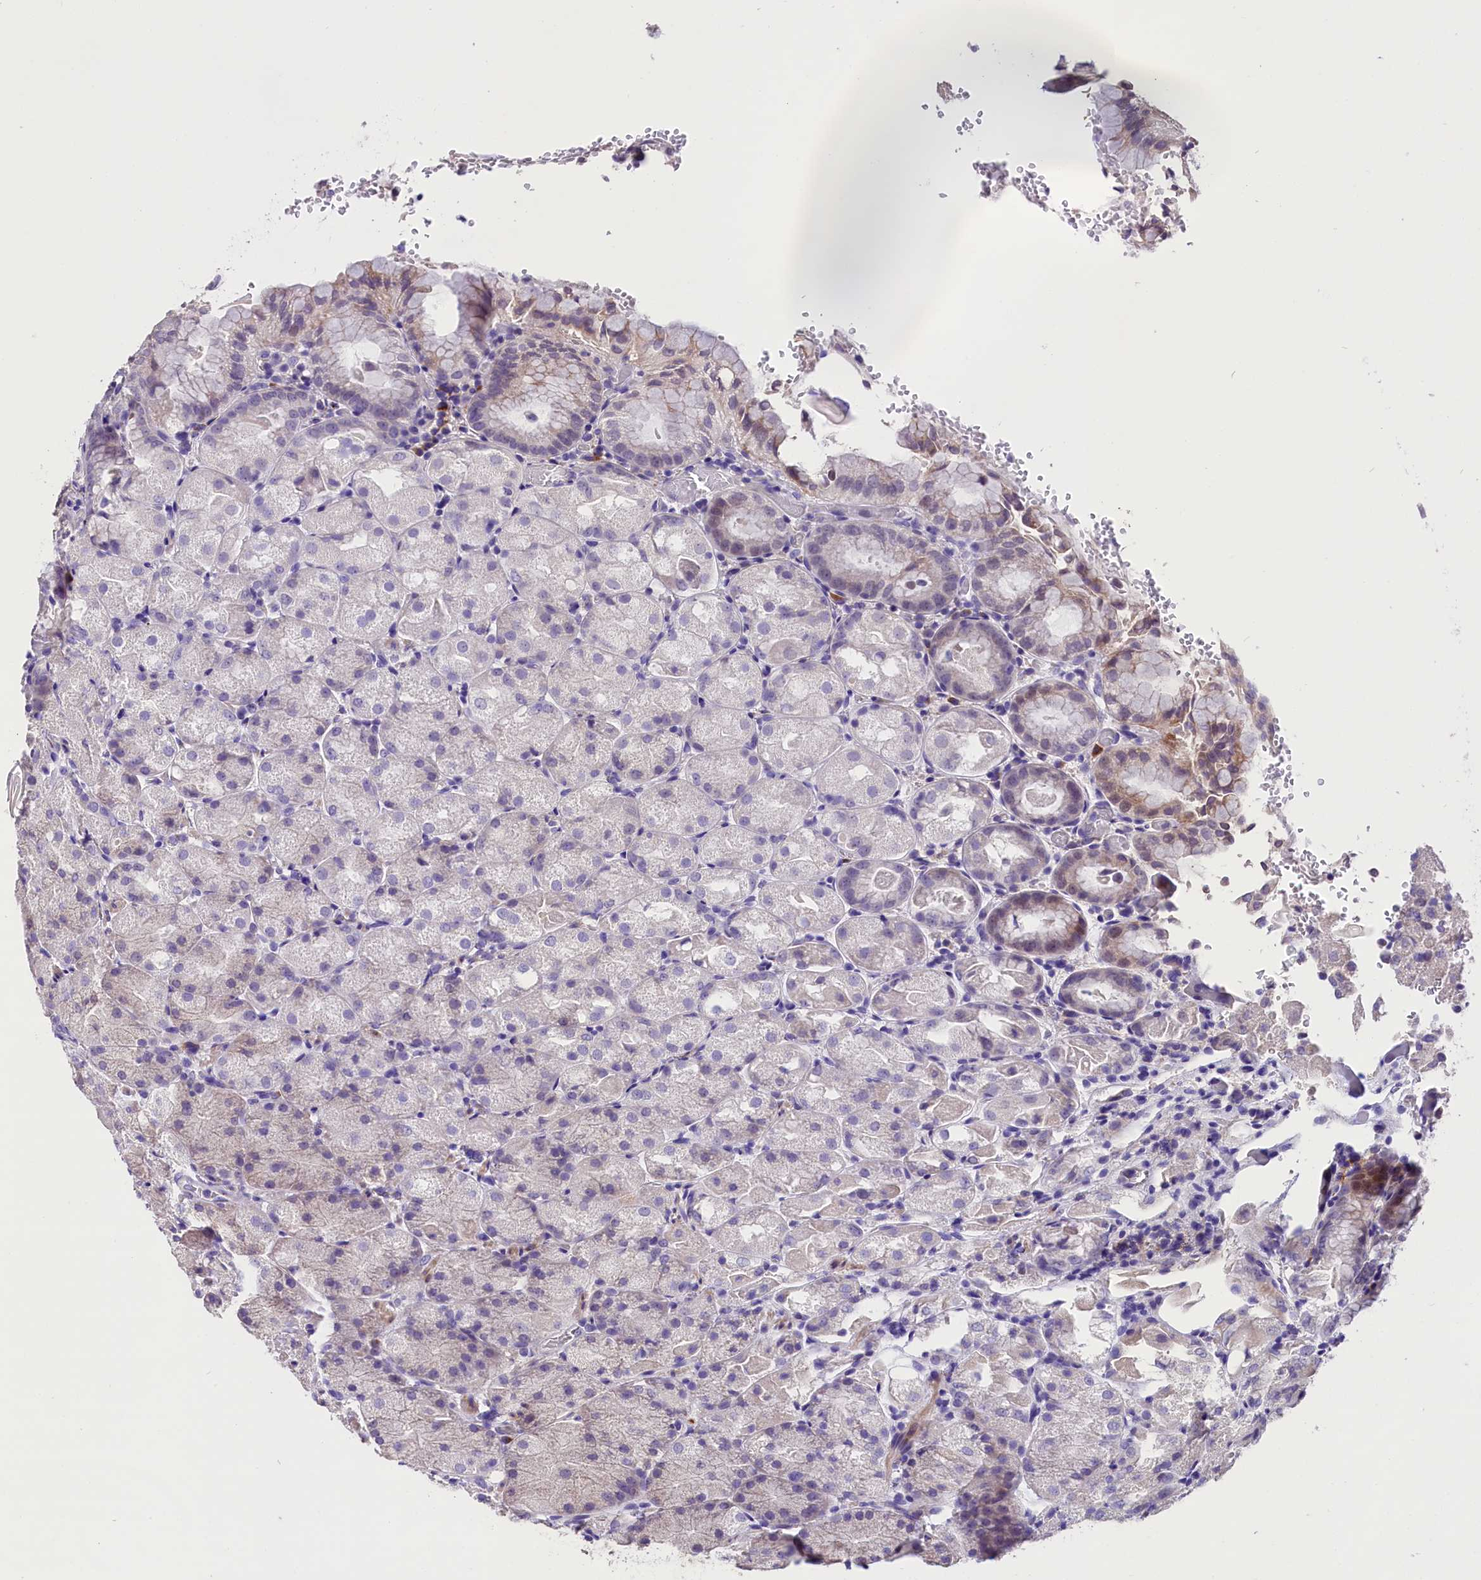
{"staining": {"intensity": "moderate", "quantity": "<25%", "location": "cytoplasmic/membranous,nuclear"}, "tissue": "stomach", "cell_type": "Glandular cells", "image_type": "normal", "snomed": [{"axis": "morphology", "description": "Normal tissue, NOS"}, {"axis": "topography", "description": "Stomach, upper"}, {"axis": "topography", "description": "Stomach, lower"}], "caption": "Immunohistochemistry (DAB (3,3'-diaminobenzidine)) staining of unremarkable stomach exhibits moderate cytoplasmic/membranous,nuclear protein expression in about <25% of glandular cells. (DAB (3,3'-diaminobenzidine) IHC, brown staining for protein, blue staining for nuclei).", "gene": "MEX3B", "patient": {"sex": "male", "age": 62}}